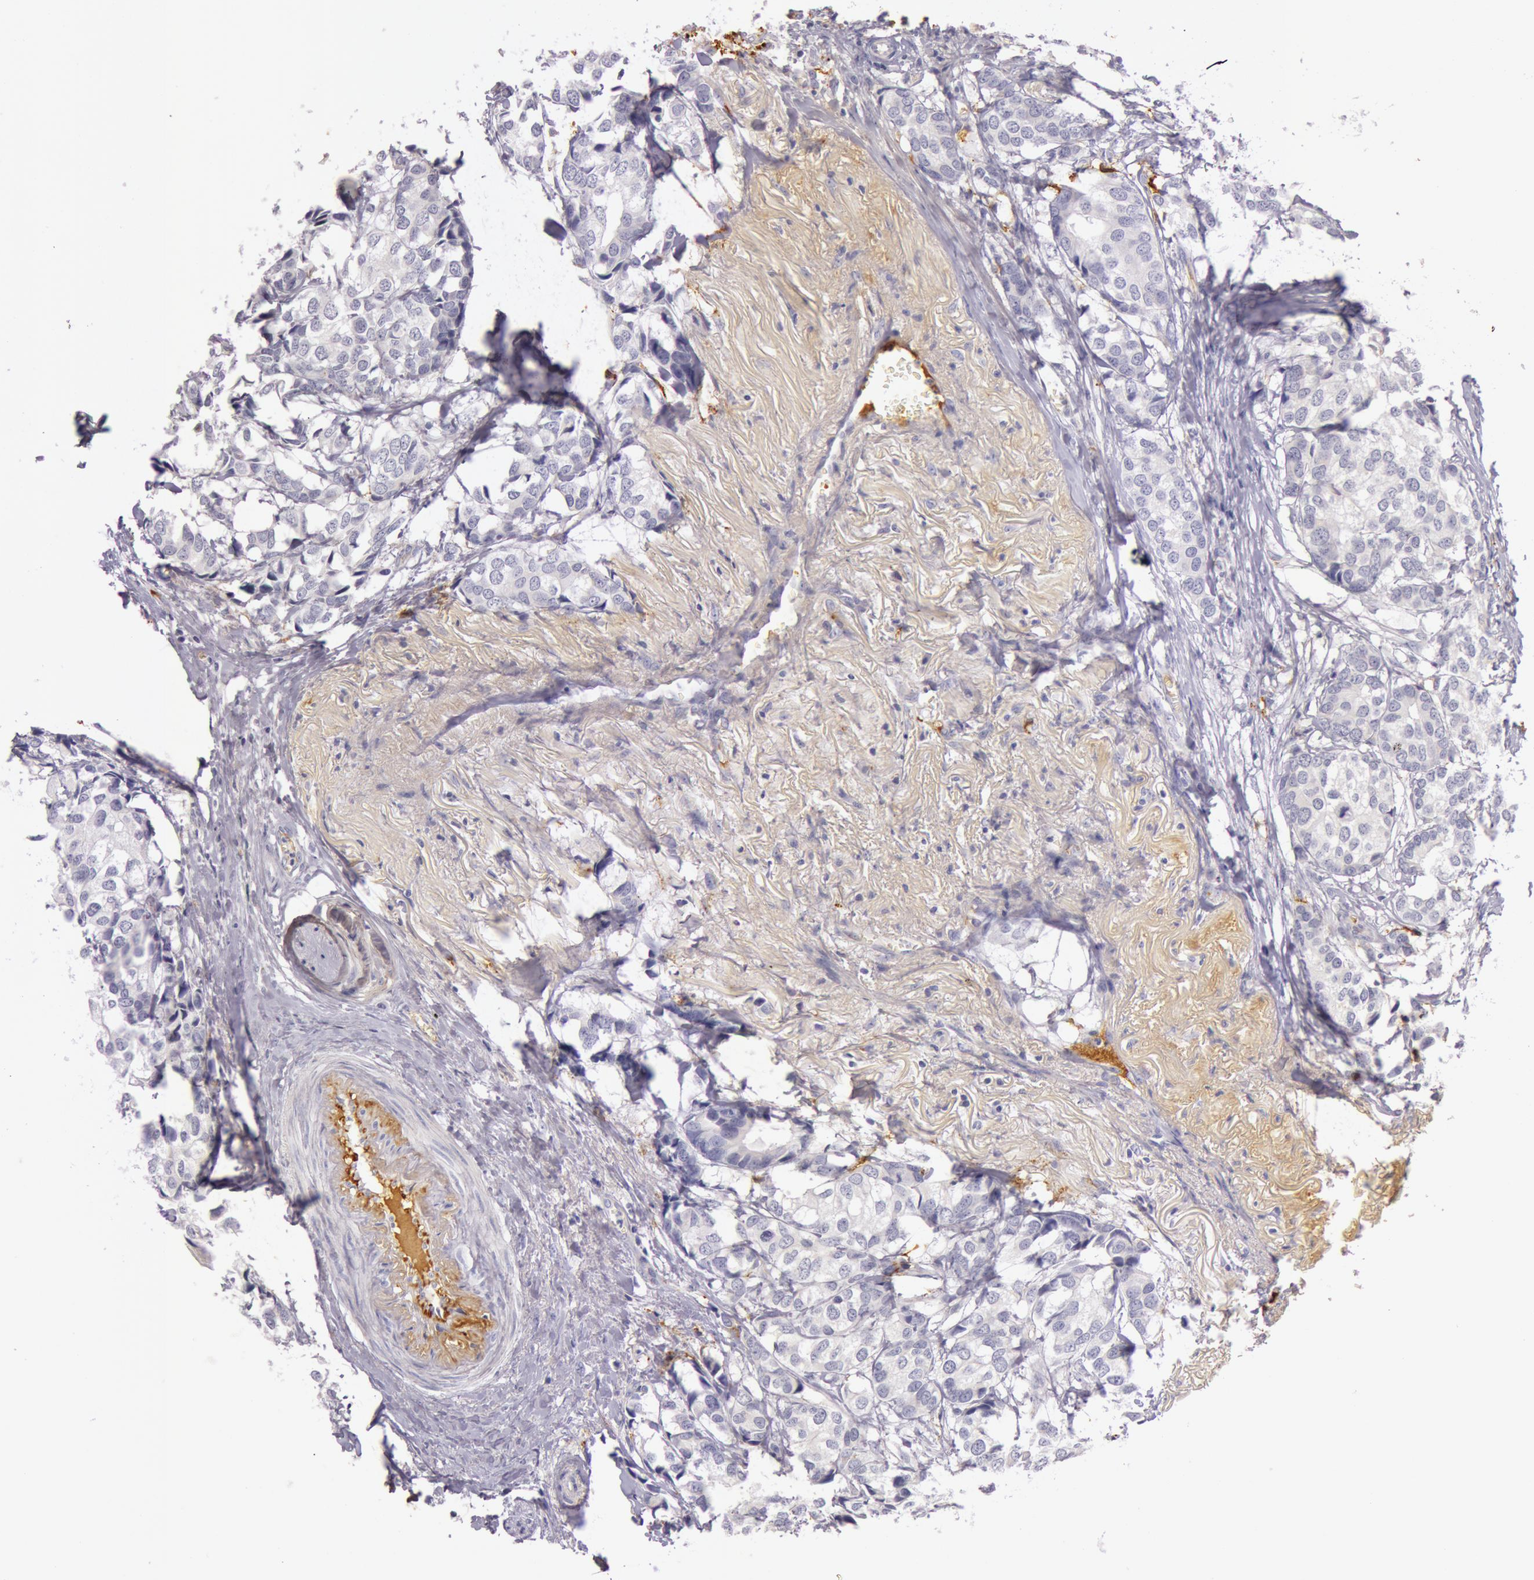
{"staining": {"intensity": "negative", "quantity": "none", "location": "none"}, "tissue": "breast cancer", "cell_type": "Tumor cells", "image_type": "cancer", "snomed": [{"axis": "morphology", "description": "Duct carcinoma"}, {"axis": "topography", "description": "Breast"}], "caption": "Micrograph shows no protein positivity in tumor cells of breast infiltrating ductal carcinoma tissue.", "gene": "C4BPA", "patient": {"sex": "female", "age": 68}}